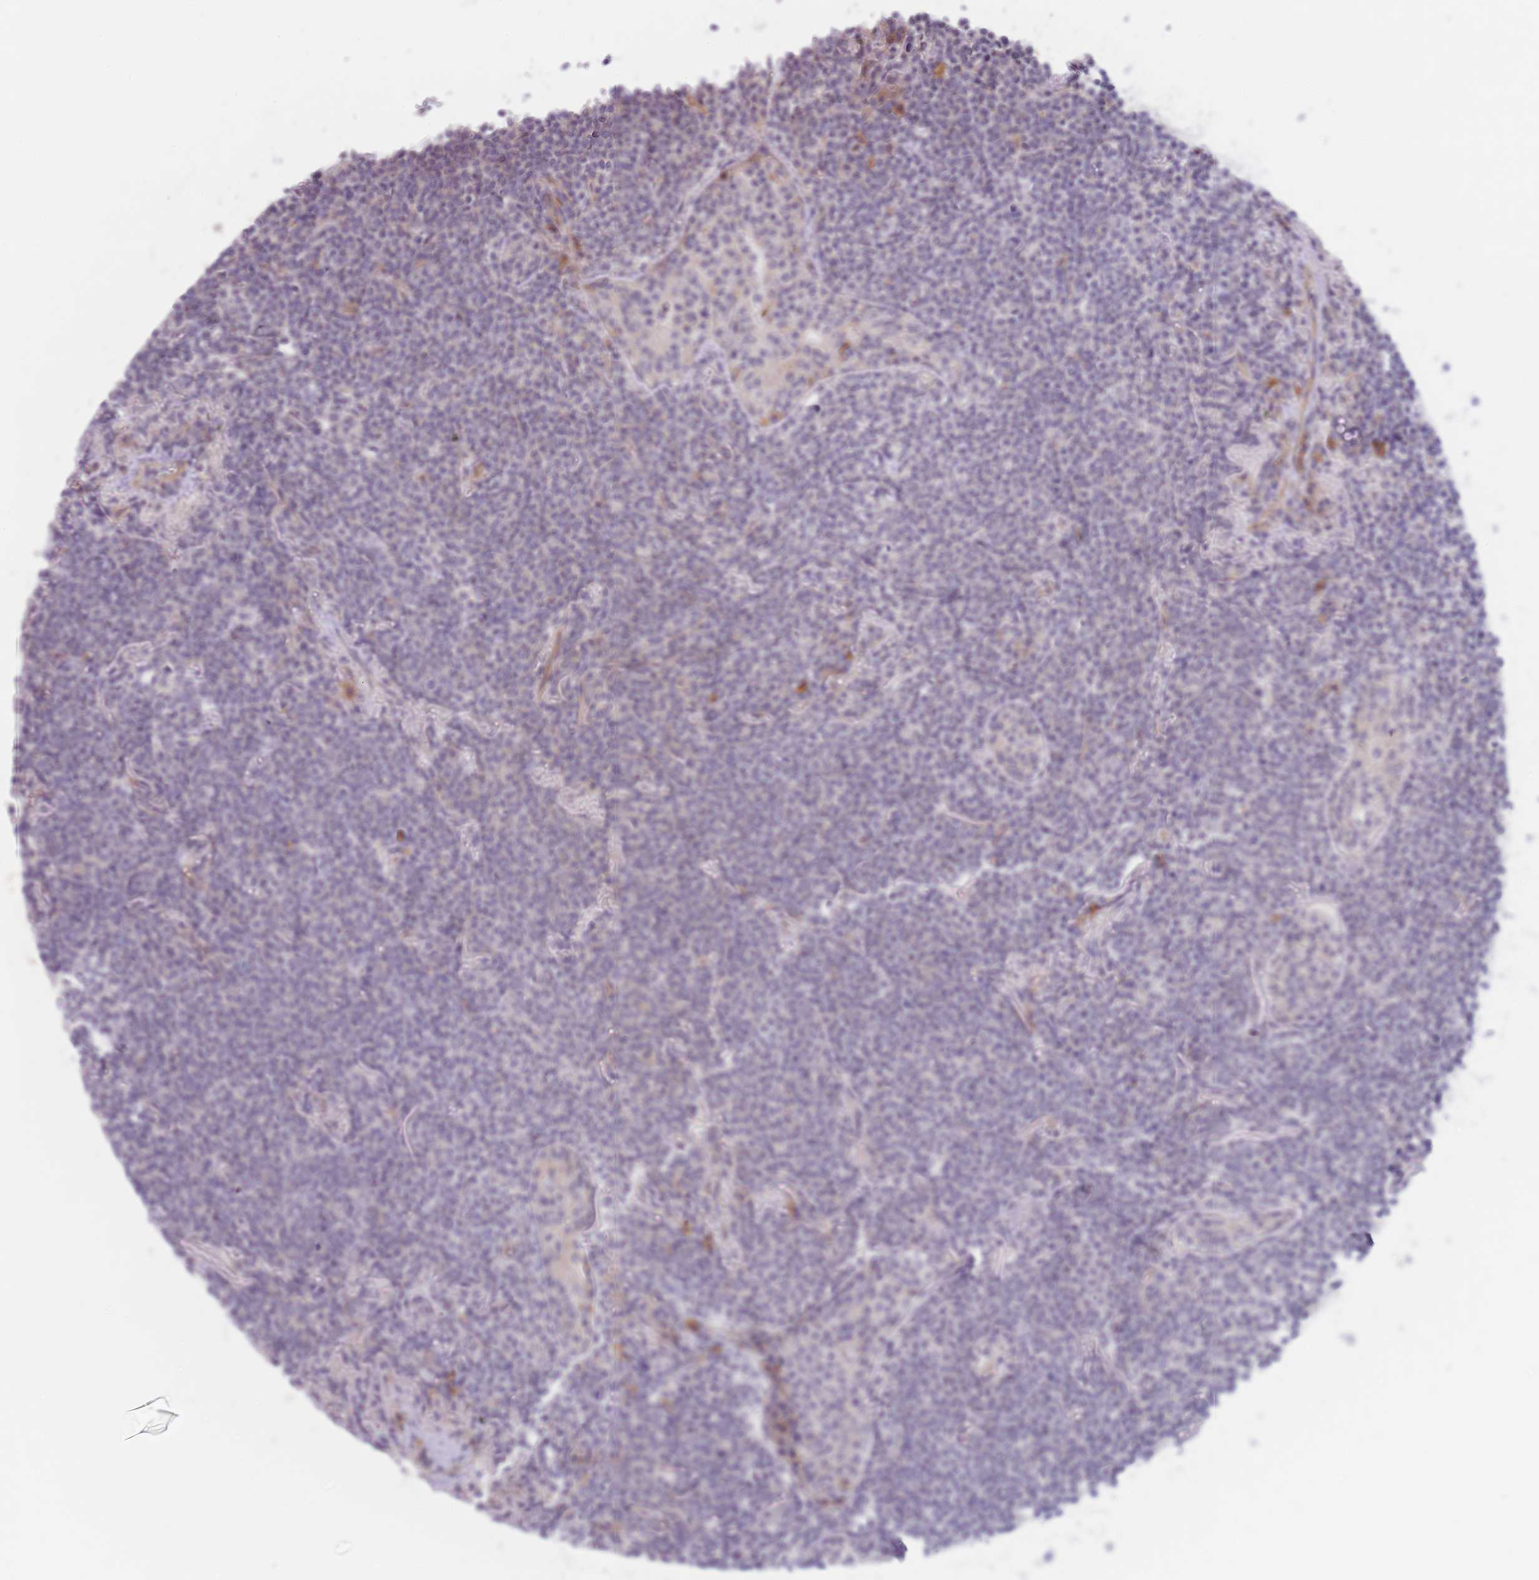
{"staining": {"intensity": "negative", "quantity": "none", "location": "none"}, "tissue": "lymphoma", "cell_type": "Tumor cells", "image_type": "cancer", "snomed": [{"axis": "morphology", "description": "Malignant lymphoma, non-Hodgkin's type, Low grade"}, {"axis": "topography", "description": "Lung"}], "caption": "This is a photomicrograph of immunohistochemistry staining of malignant lymphoma, non-Hodgkin's type (low-grade), which shows no positivity in tumor cells.", "gene": "WDR93", "patient": {"sex": "female", "age": 71}}